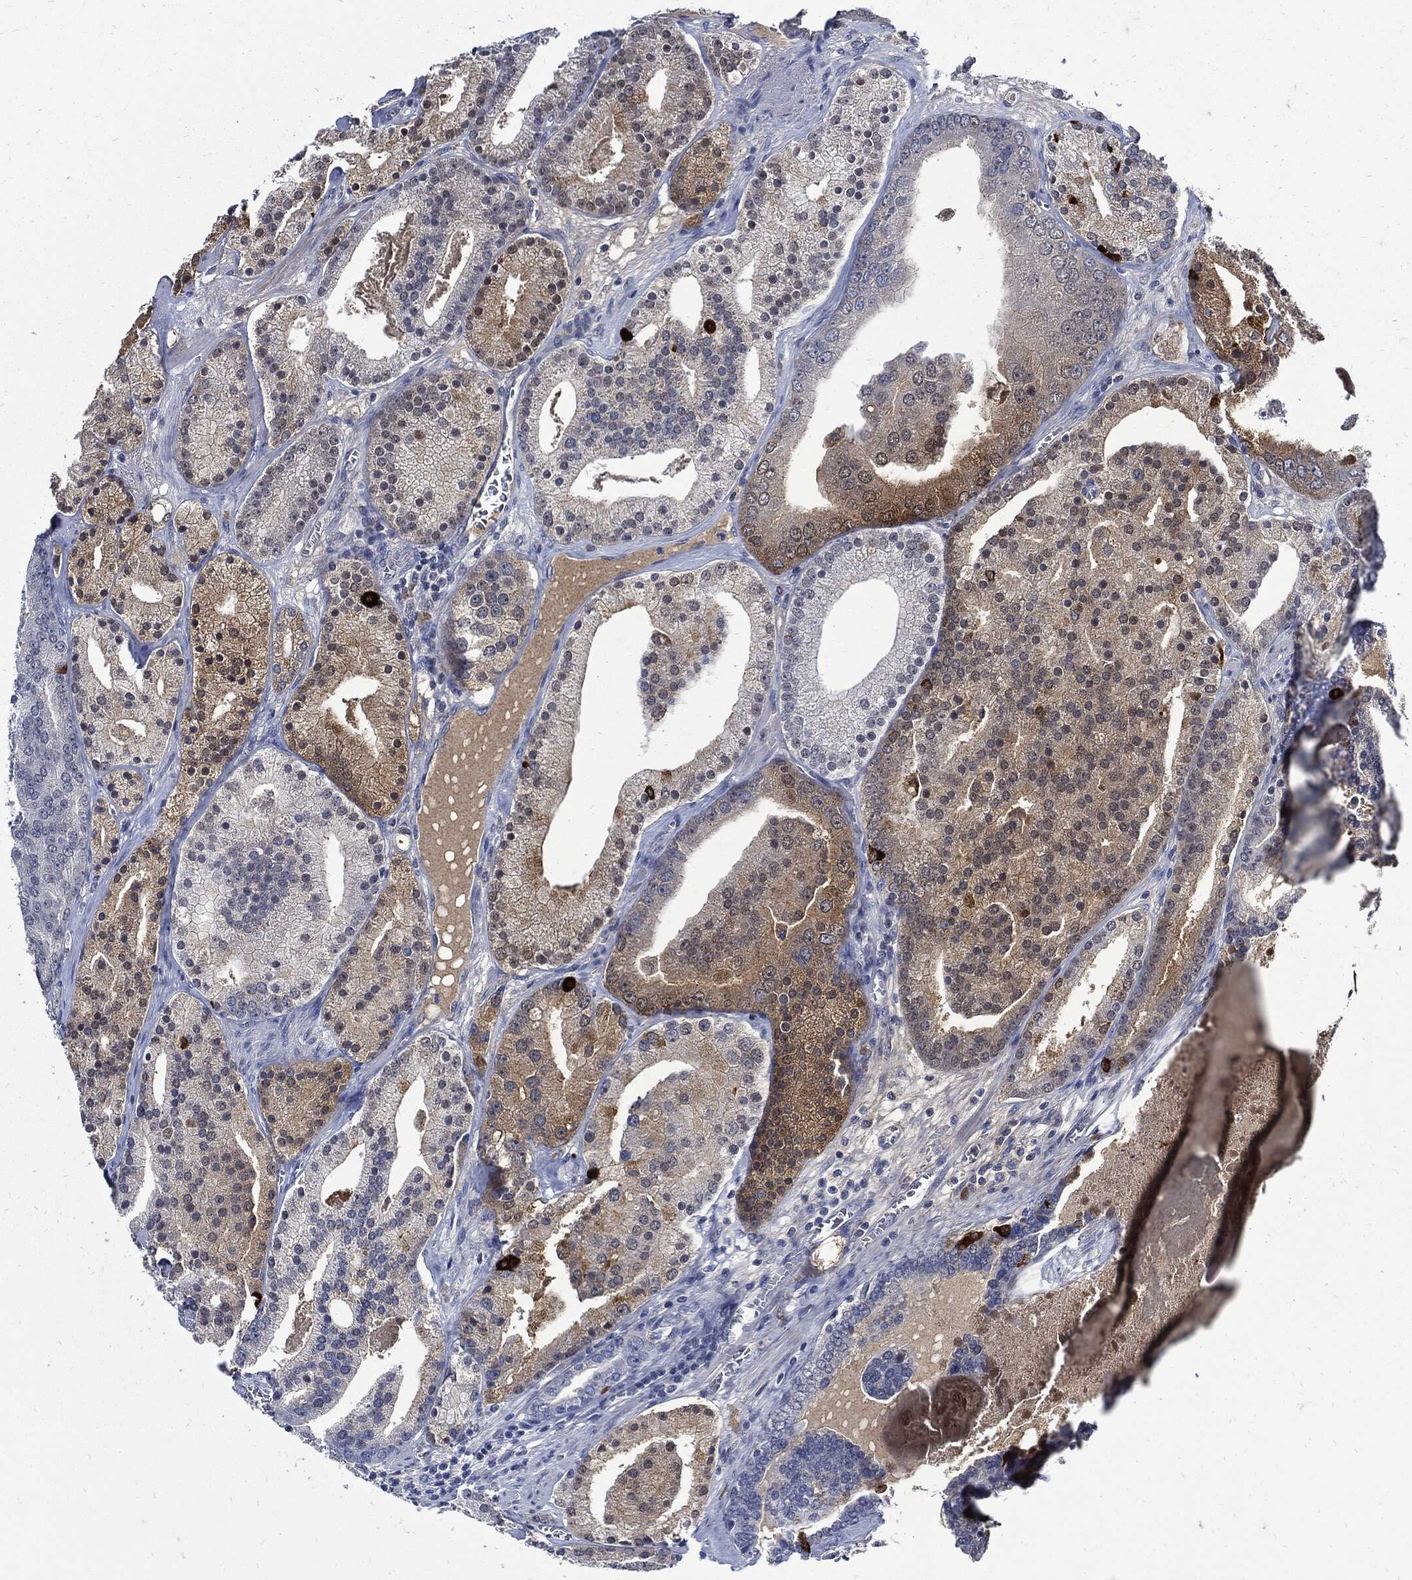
{"staining": {"intensity": "moderate", "quantity": "<25%", "location": "cytoplasmic/membranous"}, "tissue": "prostate cancer", "cell_type": "Tumor cells", "image_type": "cancer", "snomed": [{"axis": "morphology", "description": "Adenocarcinoma, NOS"}, {"axis": "topography", "description": "Prostate"}], "caption": "Prostate adenocarcinoma tissue shows moderate cytoplasmic/membranous expression in approximately <25% of tumor cells, visualized by immunohistochemistry. (DAB (3,3'-diaminobenzidine) IHC, brown staining for protein, blue staining for nuclei).", "gene": "CPE", "patient": {"sex": "male", "age": 69}}